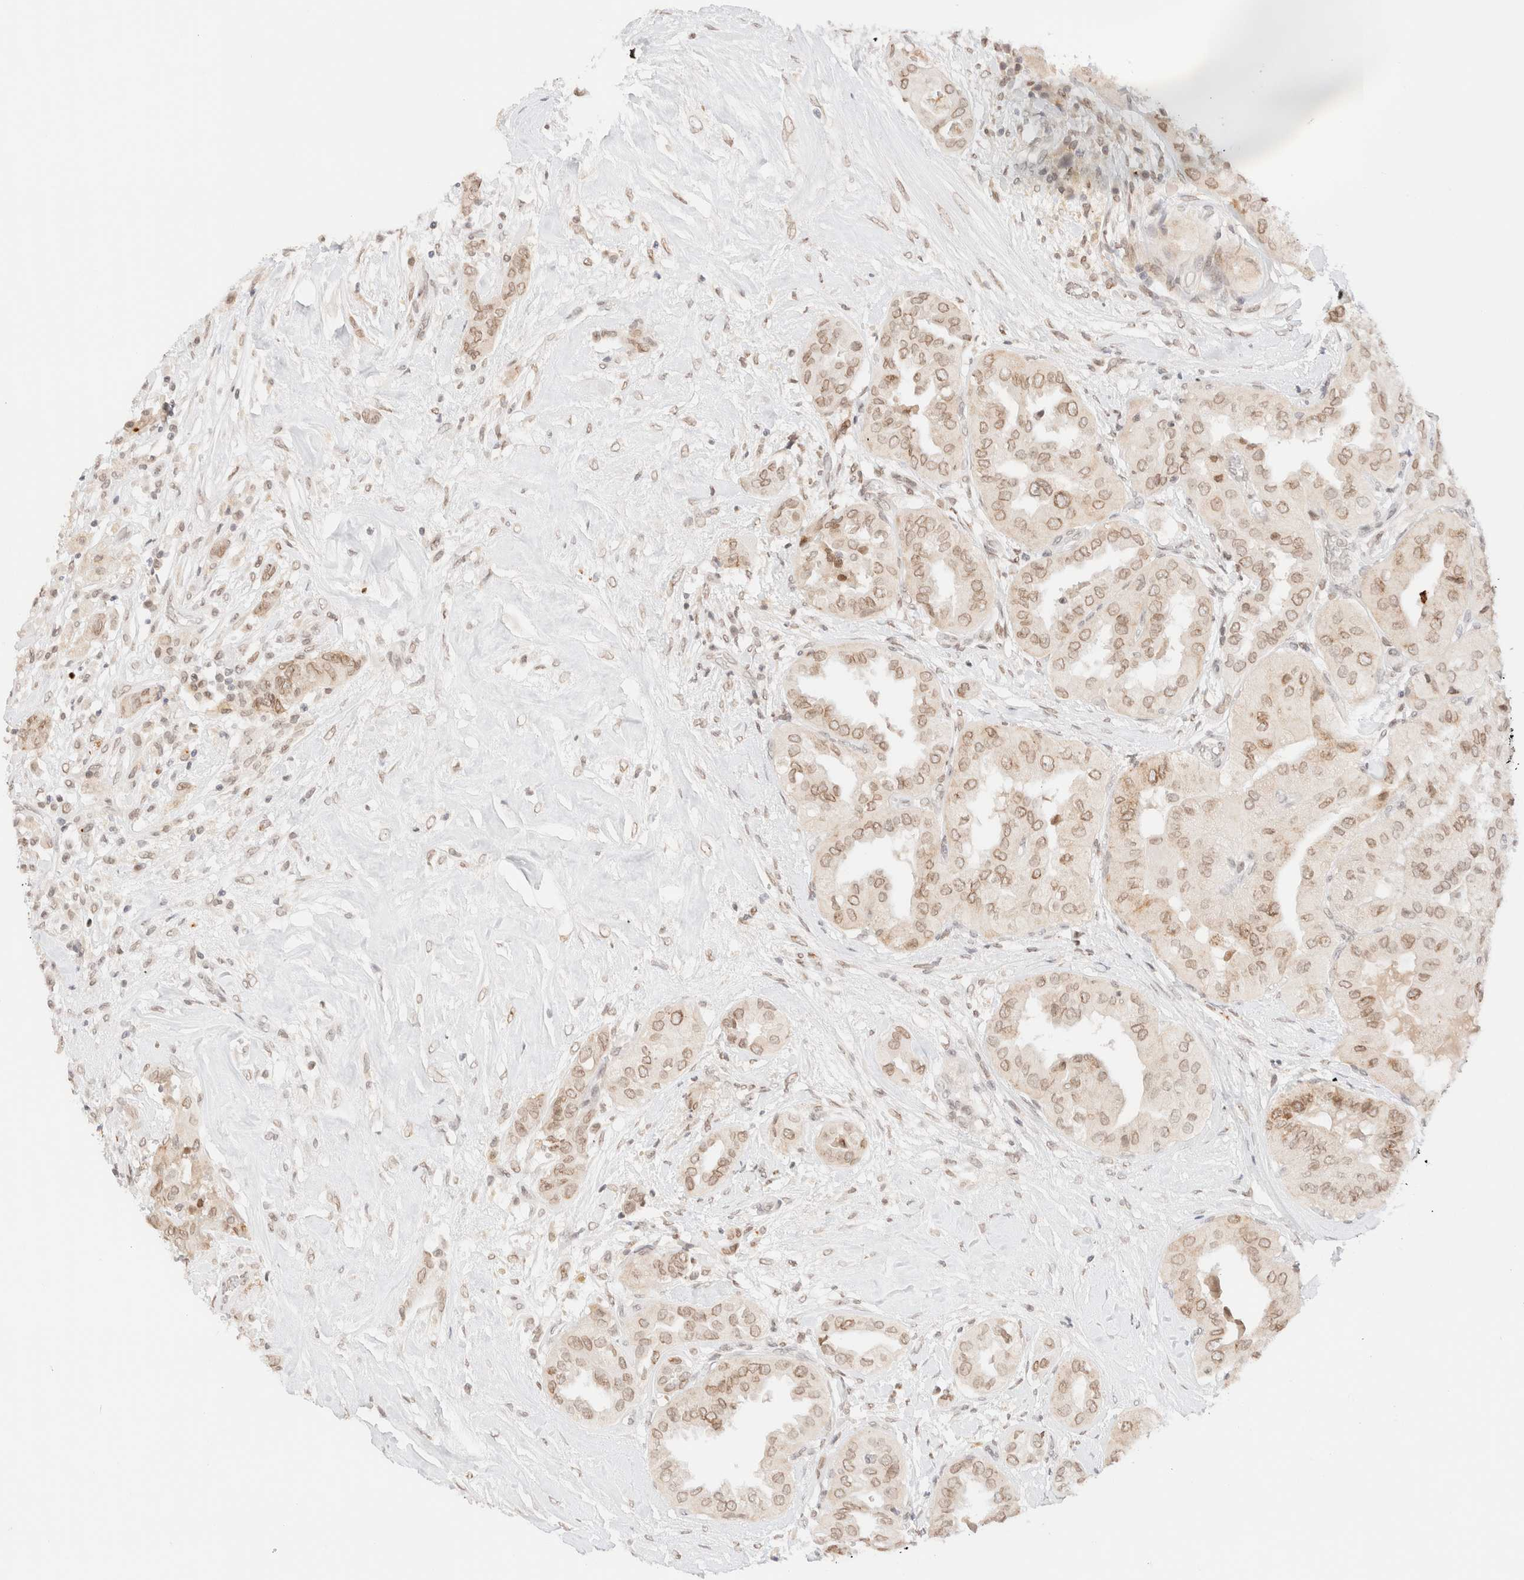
{"staining": {"intensity": "weak", "quantity": ">75%", "location": "cytoplasmic/membranous,nuclear"}, "tissue": "thyroid cancer", "cell_type": "Tumor cells", "image_type": "cancer", "snomed": [{"axis": "morphology", "description": "Papillary adenocarcinoma, NOS"}, {"axis": "topography", "description": "Thyroid gland"}], "caption": "A high-resolution micrograph shows IHC staining of thyroid papillary adenocarcinoma, which reveals weak cytoplasmic/membranous and nuclear staining in about >75% of tumor cells.", "gene": "ZNF770", "patient": {"sex": "female", "age": 59}}